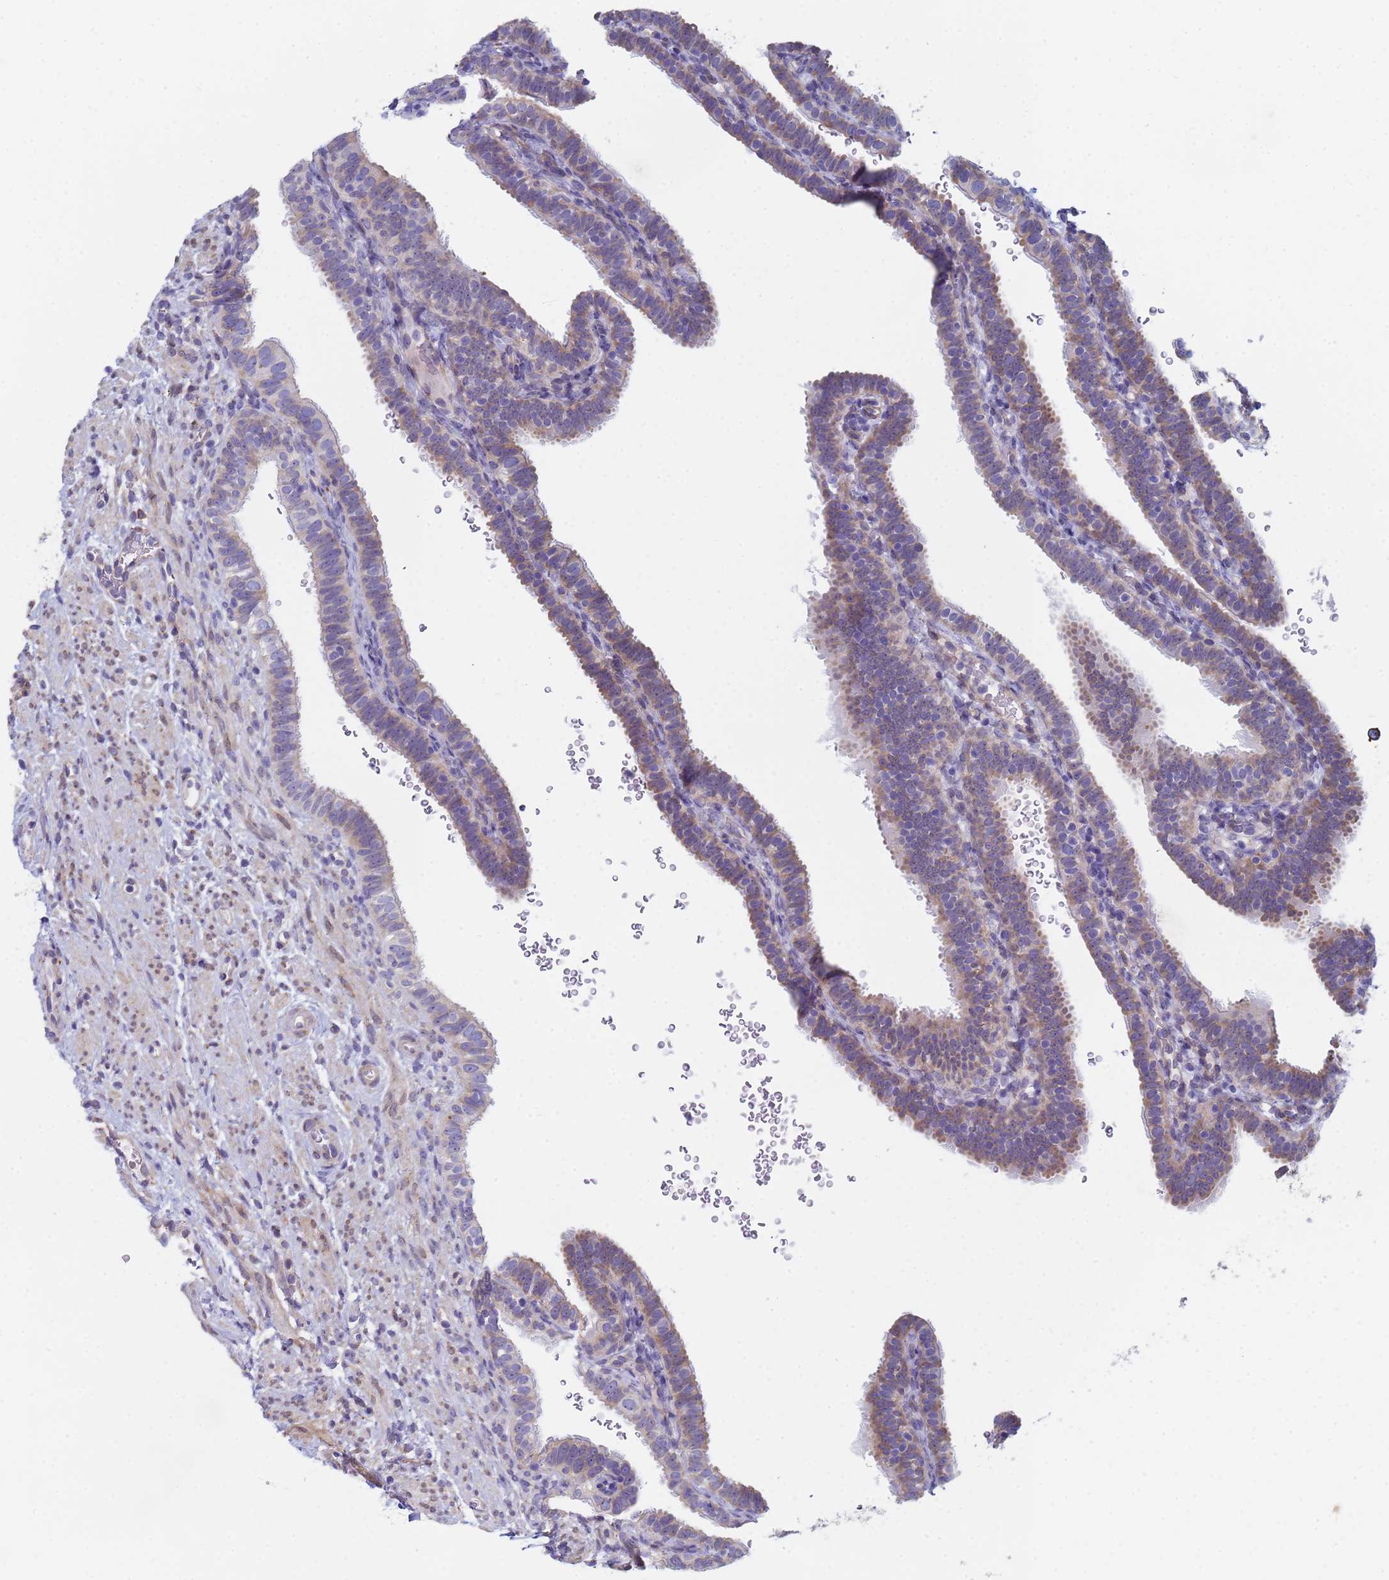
{"staining": {"intensity": "weak", "quantity": "25%-75%", "location": "cytoplasmic/membranous"}, "tissue": "fallopian tube", "cell_type": "Glandular cells", "image_type": "normal", "snomed": [{"axis": "morphology", "description": "Normal tissue, NOS"}, {"axis": "topography", "description": "Fallopian tube"}], "caption": "About 25%-75% of glandular cells in benign fallopian tube show weak cytoplasmic/membranous protein staining as visualized by brown immunohistochemical staining.", "gene": "GDAP2", "patient": {"sex": "female", "age": 41}}